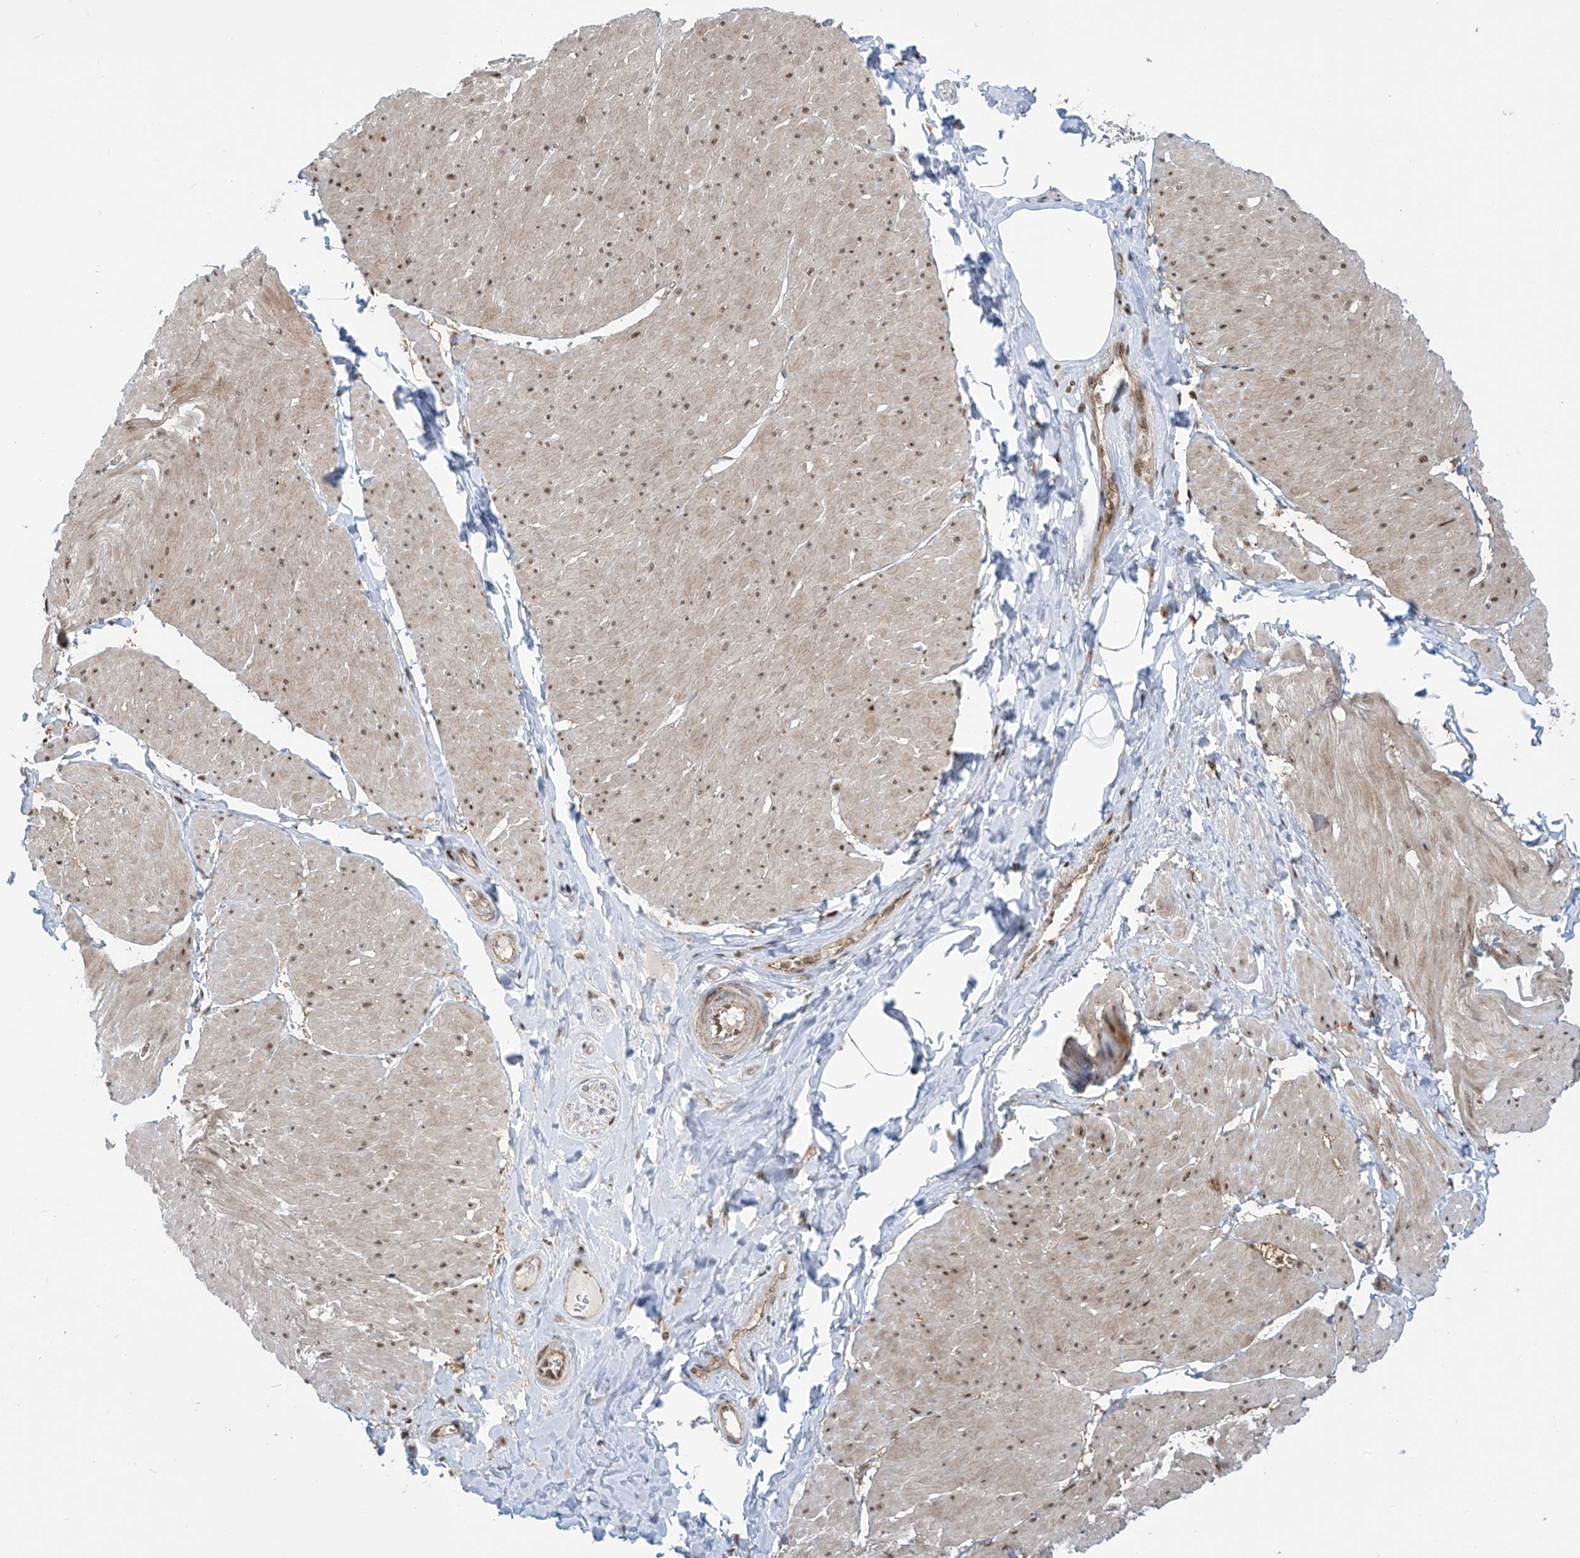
{"staining": {"intensity": "moderate", "quantity": ">75%", "location": "cytoplasmic/membranous,nuclear"}, "tissue": "smooth muscle", "cell_type": "Smooth muscle cells", "image_type": "normal", "snomed": [{"axis": "morphology", "description": "Urothelial carcinoma, High grade"}, {"axis": "topography", "description": "Urinary bladder"}], "caption": "Smooth muscle stained with a brown dye displays moderate cytoplasmic/membranous,nuclear positive staining in about >75% of smooth muscle cells.", "gene": "LAGE3", "patient": {"sex": "male", "age": 46}}